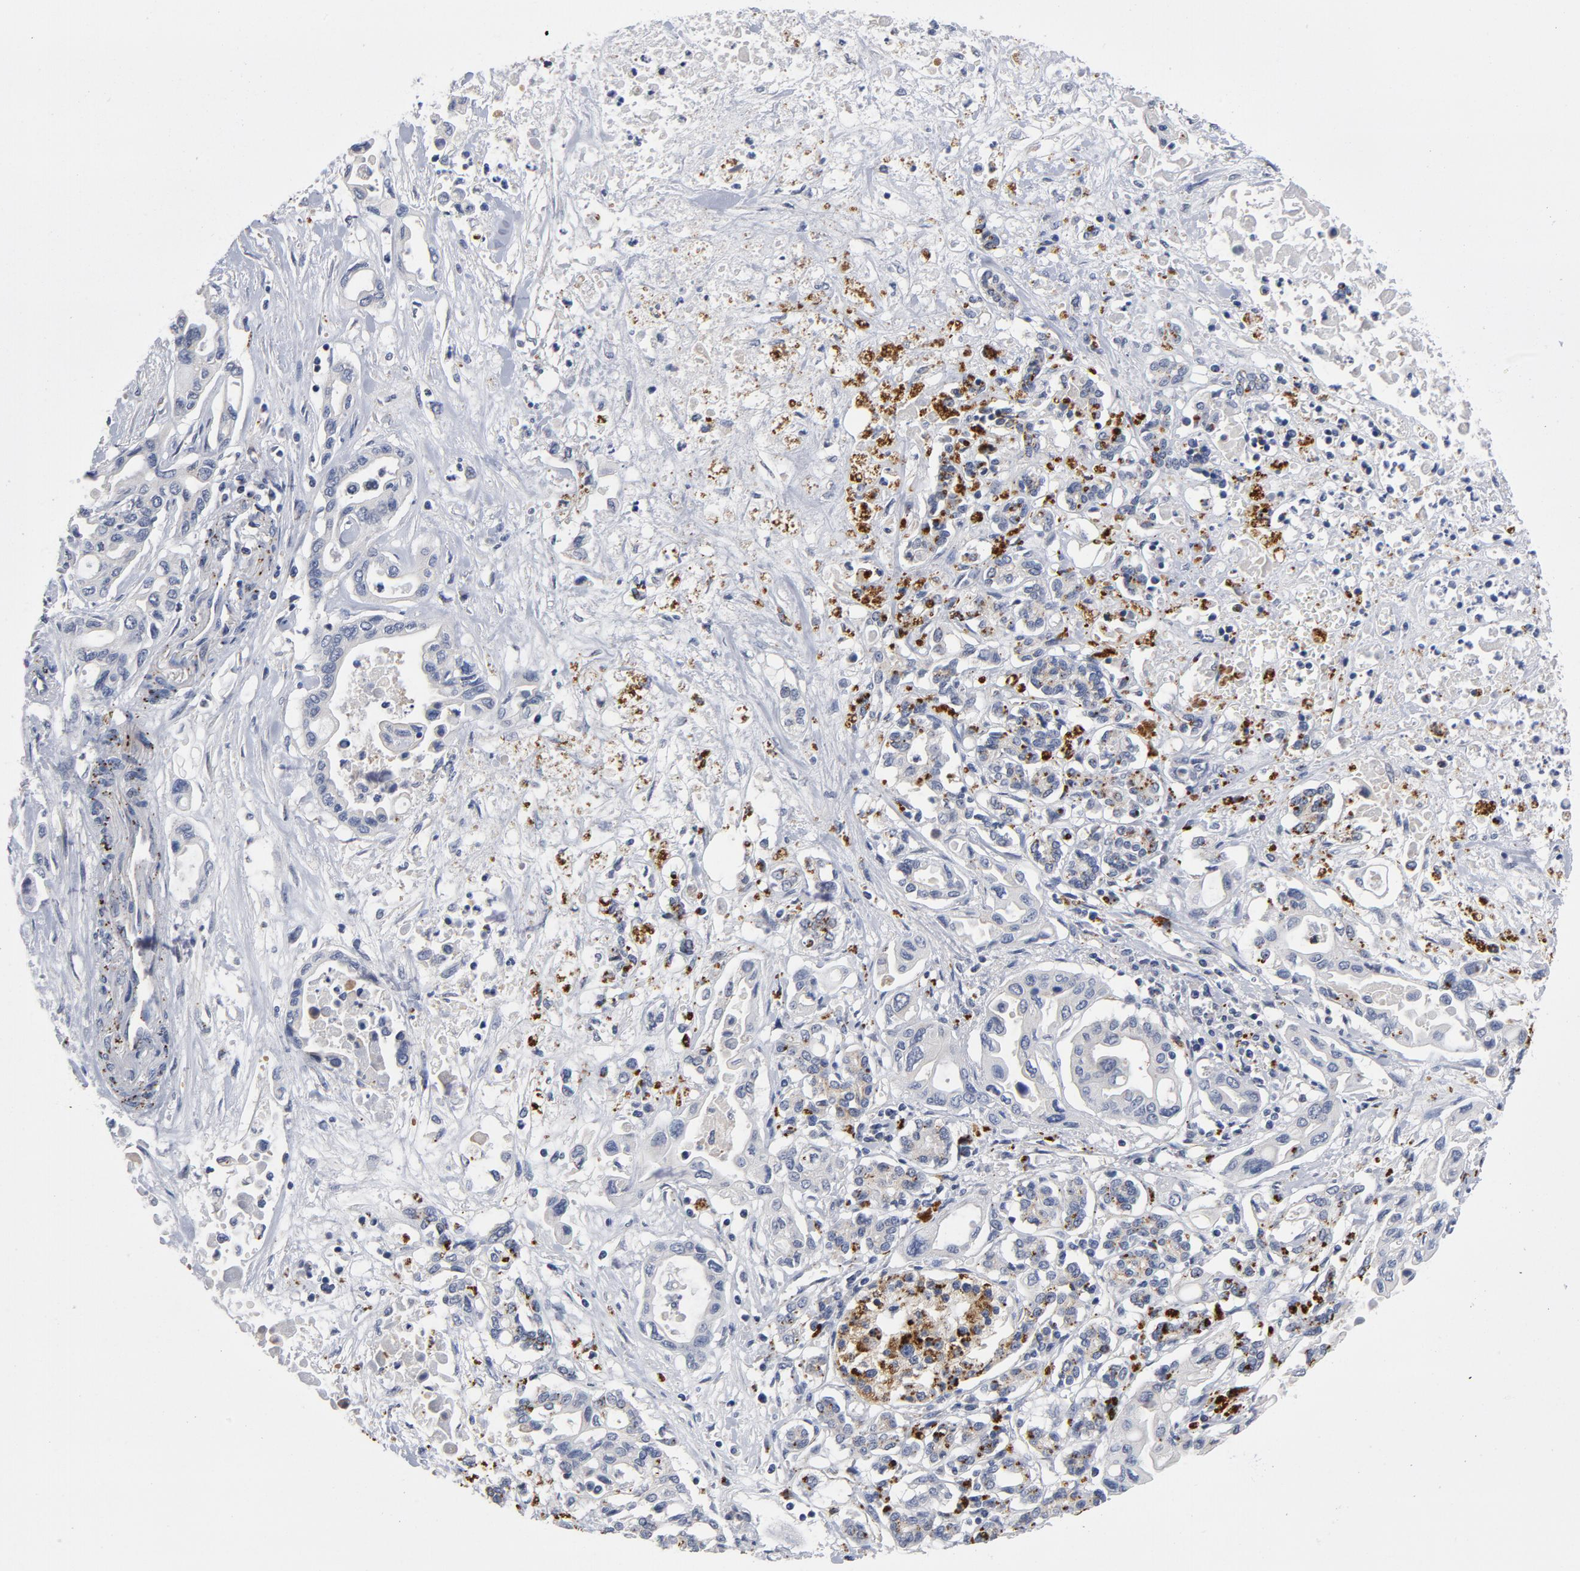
{"staining": {"intensity": "negative", "quantity": "none", "location": "none"}, "tissue": "pancreatic cancer", "cell_type": "Tumor cells", "image_type": "cancer", "snomed": [{"axis": "morphology", "description": "Adenocarcinoma, NOS"}, {"axis": "topography", "description": "Pancreas"}], "caption": "A histopathology image of human adenocarcinoma (pancreatic) is negative for staining in tumor cells.", "gene": "AKT2", "patient": {"sex": "female", "age": 57}}